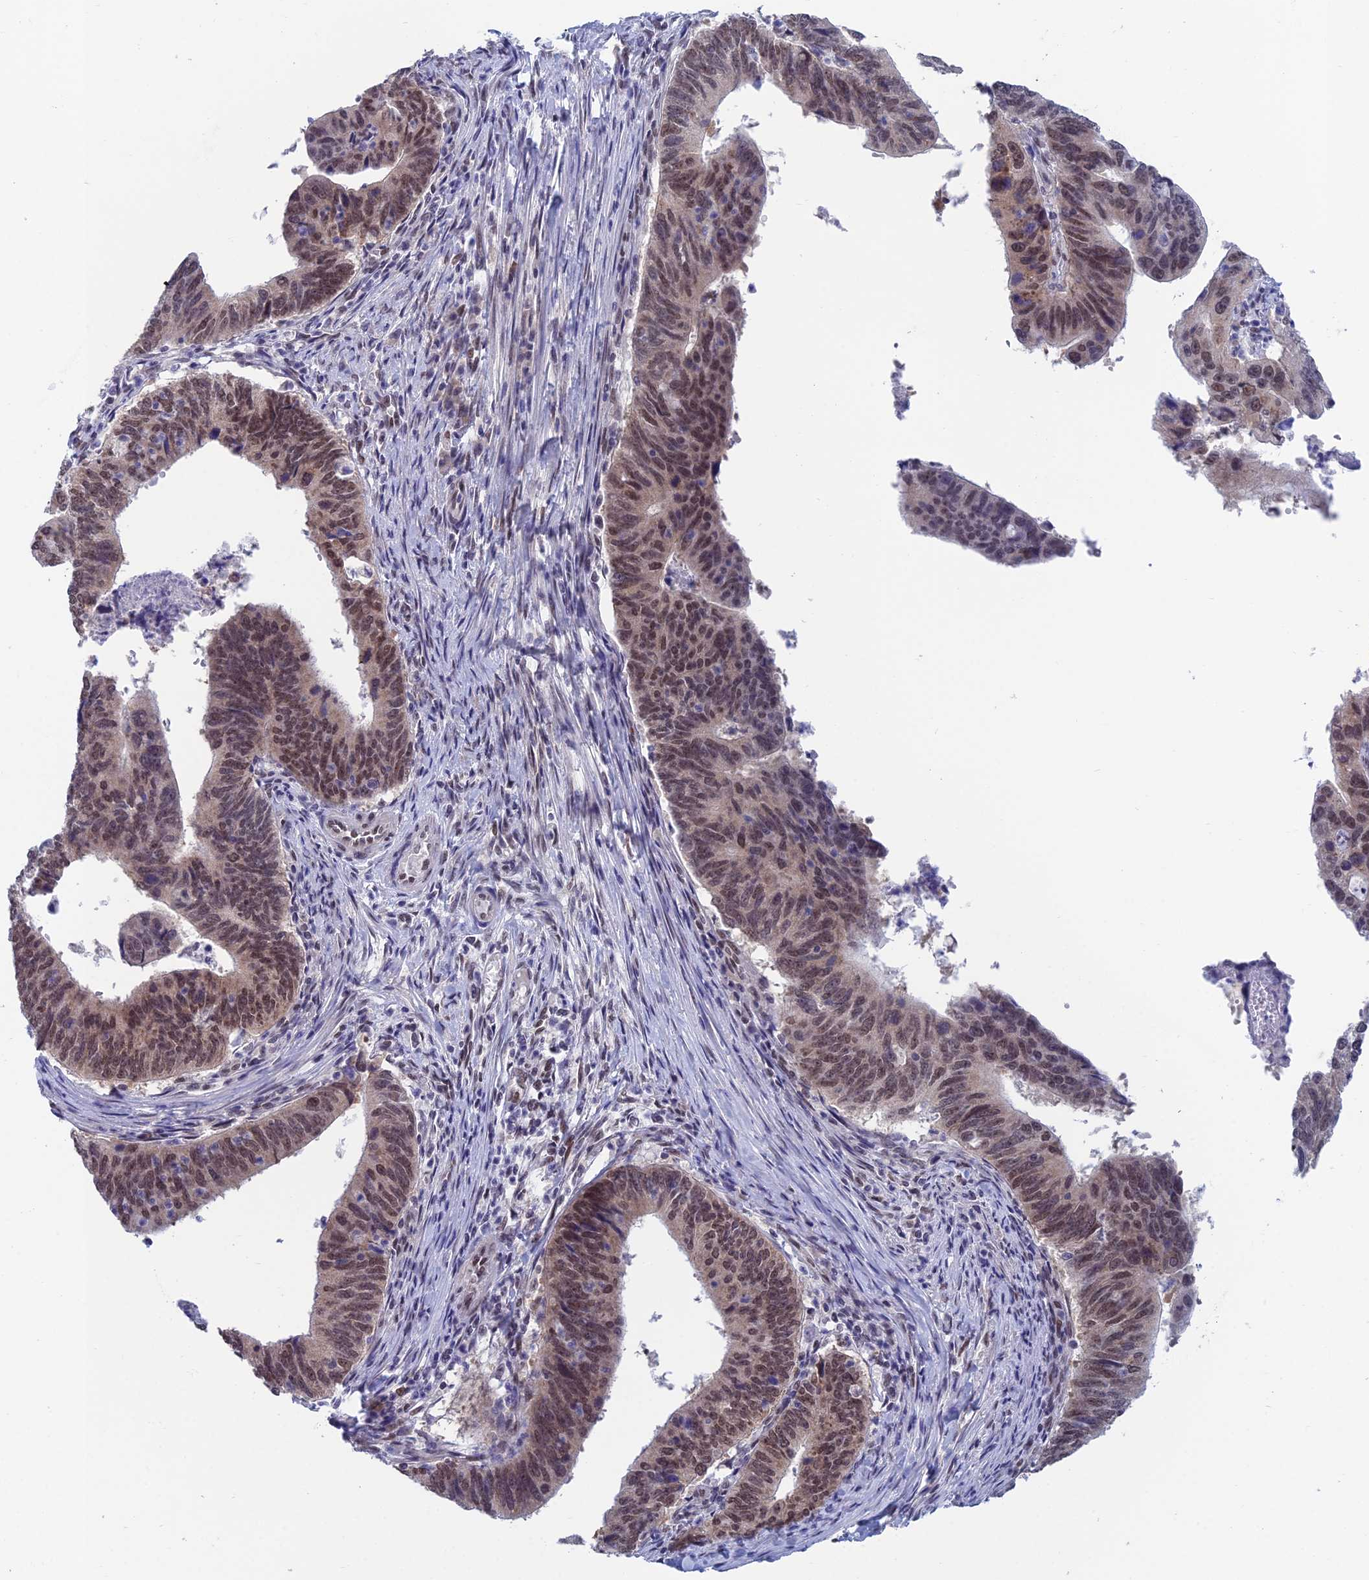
{"staining": {"intensity": "moderate", "quantity": ">75%", "location": "nuclear"}, "tissue": "stomach cancer", "cell_type": "Tumor cells", "image_type": "cancer", "snomed": [{"axis": "morphology", "description": "Adenocarcinoma, NOS"}, {"axis": "topography", "description": "Stomach"}], "caption": "Adenocarcinoma (stomach) stained with a protein marker demonstrates moderate staining in tumor cells.", "gene": "NABP2", "patient": {"sex": "male", "age": 59}}